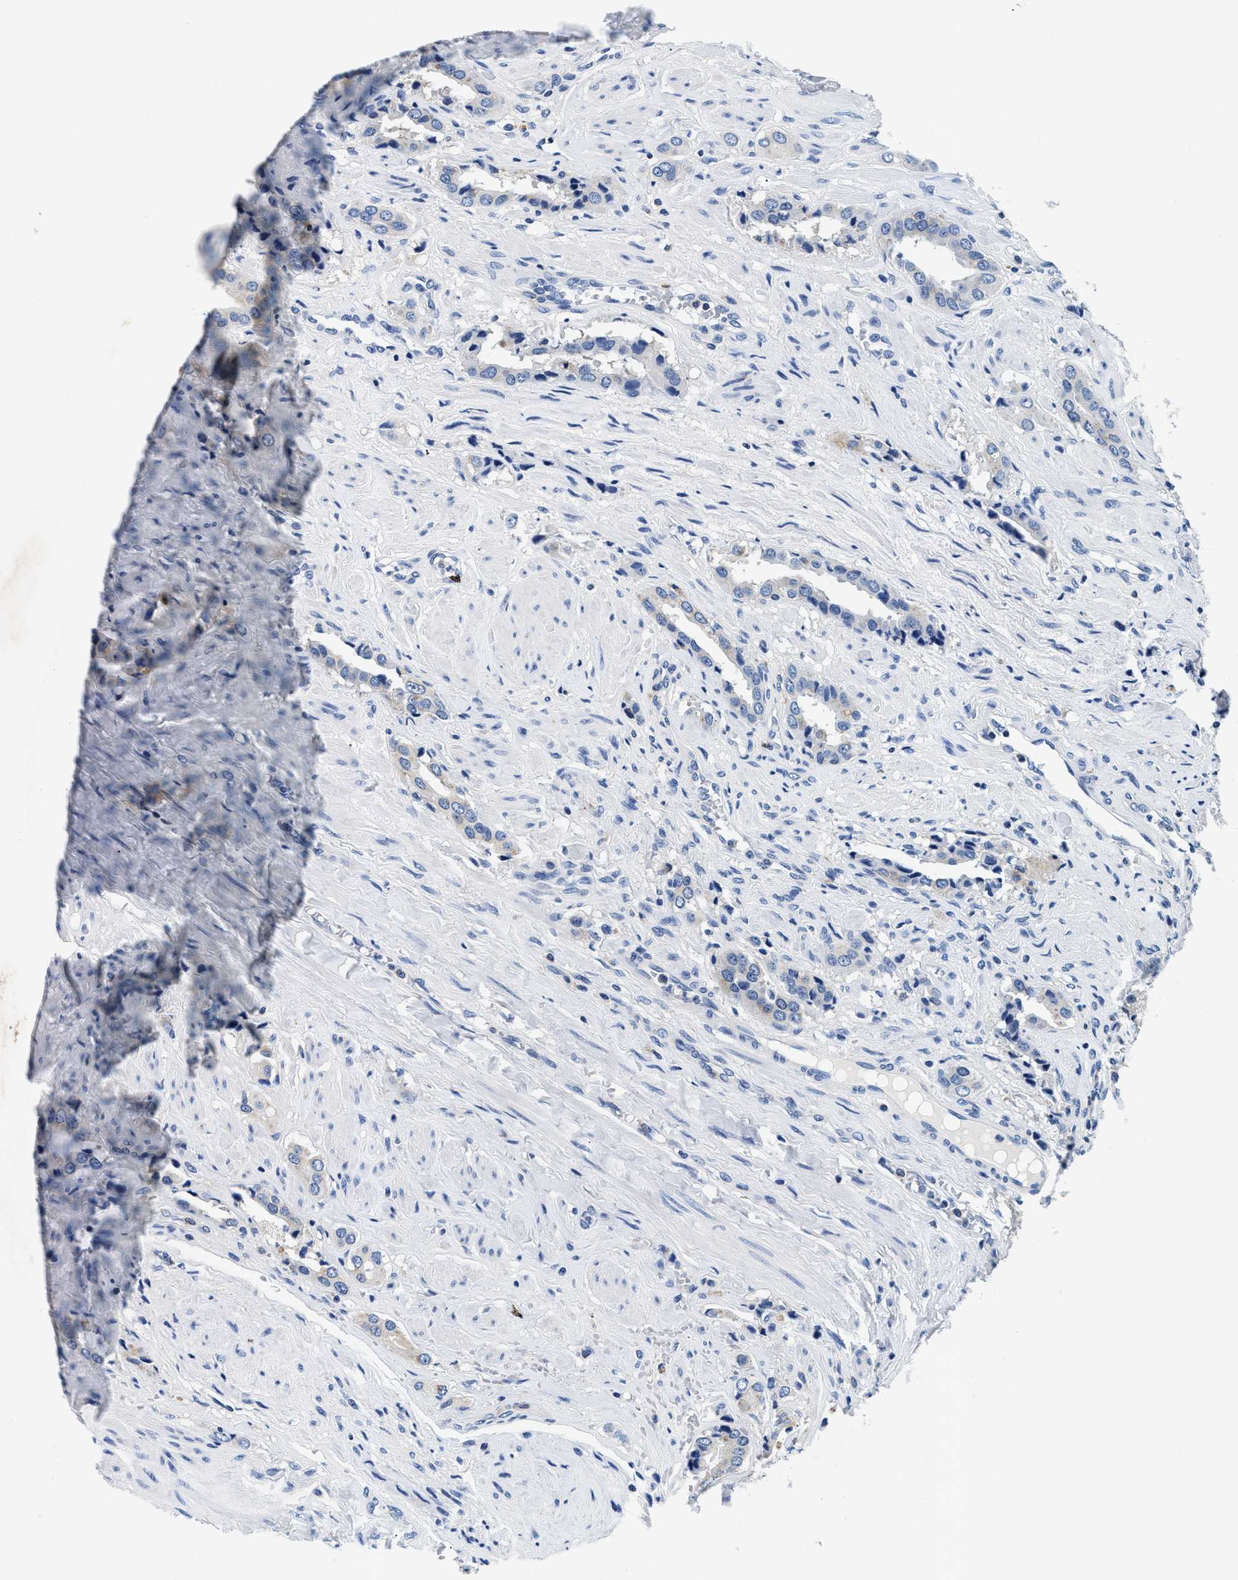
{"staining": {"intensity": "negative", "quantity": "none", "location": "none"}, "tissue": "prostate cancer", "cell_type": "Tumor cells", "image_type": "cancer", "snomed": [{"axis": "morphology", "description": "Adenocarcinoma, High grade"}, {"axis": "topography", "description": "Prostate"}], "caption": "Immunohistochemistry of human prostate cancer shows no positivity in tumor cells.", "gene": "MEA1", "patient": {"sex": "male", "age": 52}}